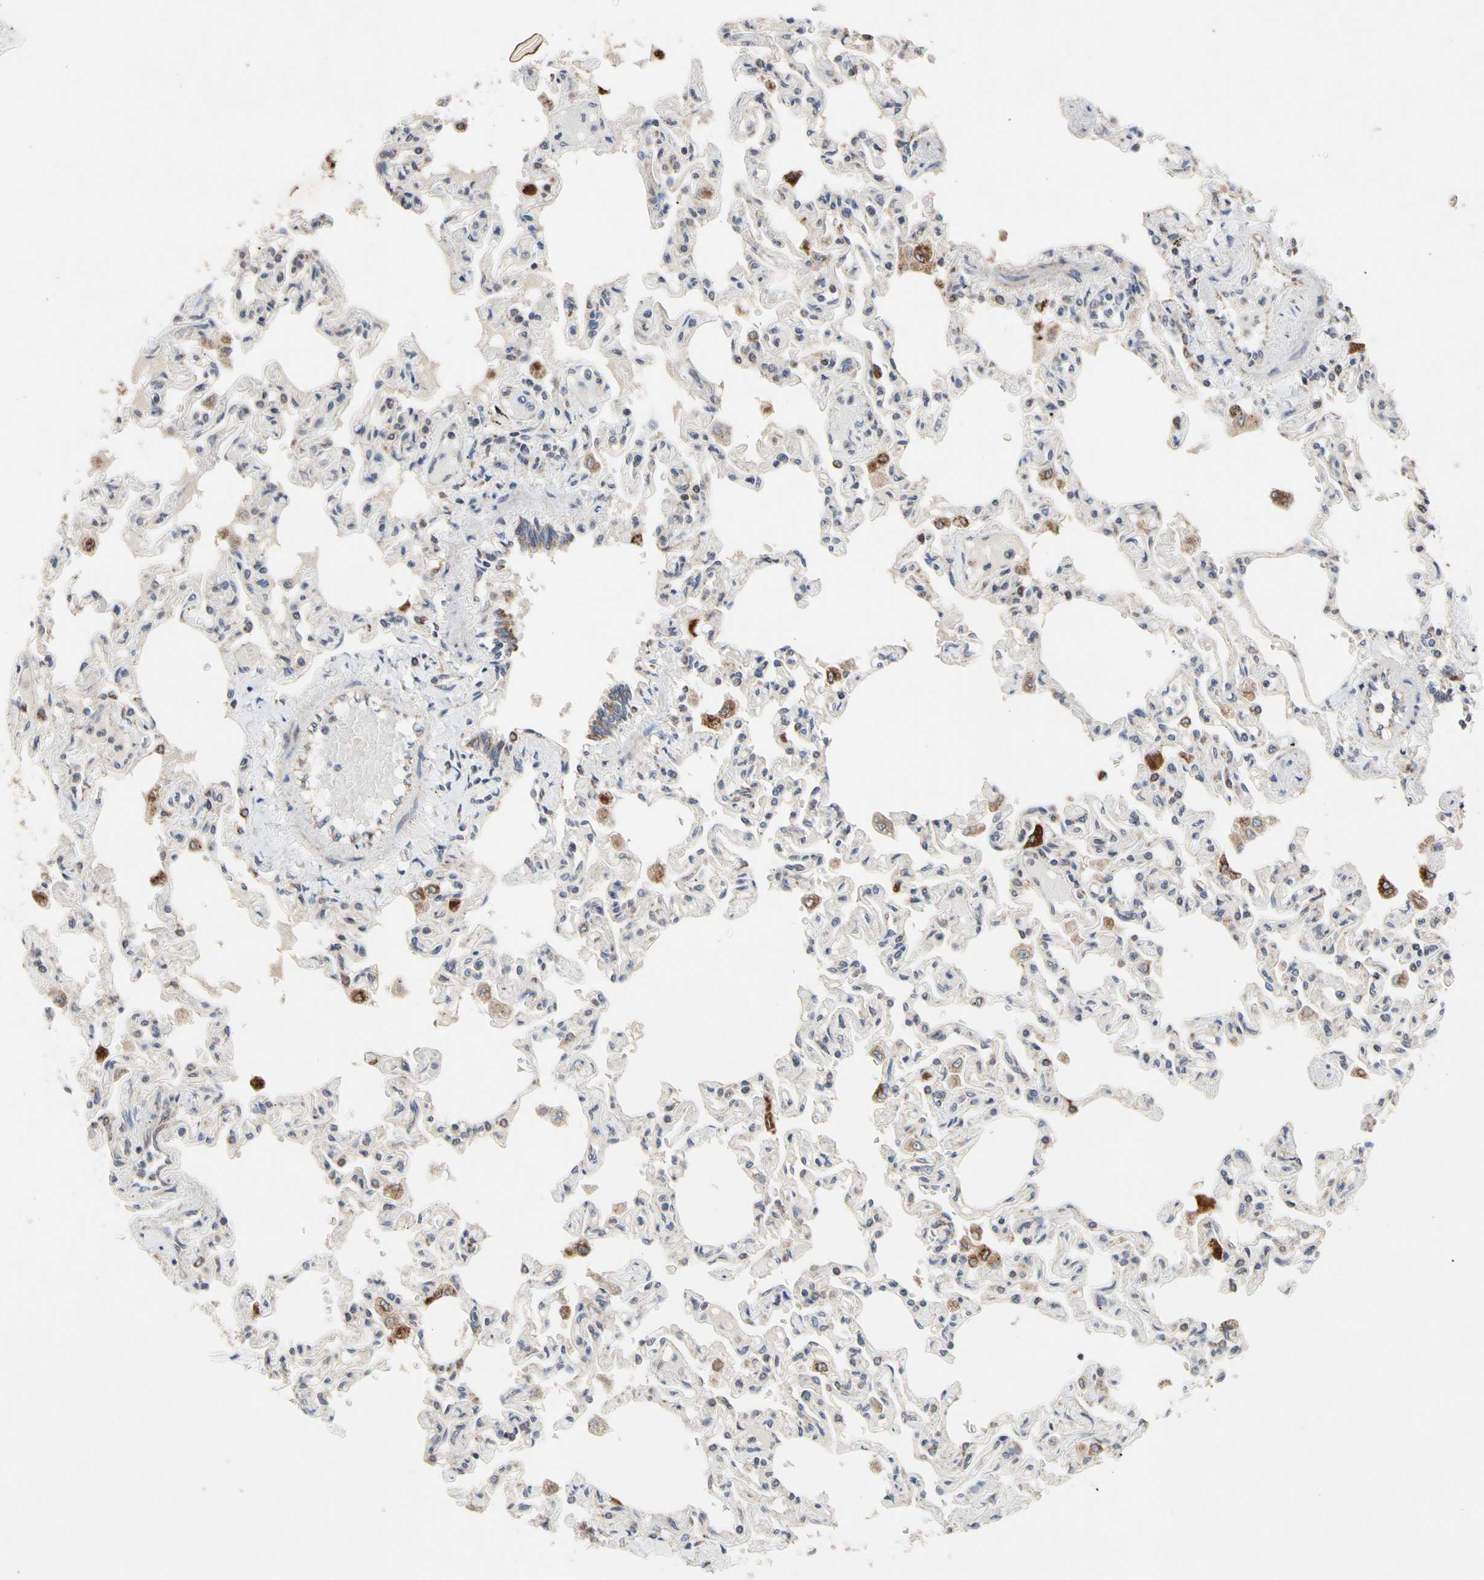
{"staining": {"intensity": "moderate", "quantity": "25%-75%", "location": "cytoplasmic/membranous"}, "tissue": "lung", "cell_type": "Alveolar cells", "image_type": "normal", "snomed": [{"axis": "morphology", "description": "Normal tissue, NOS"}, {"axis": "topography", "description": "Lung"}], "caption": "Immunohistochemistry micrograph of normal lung: human lung stained using IHC shows medium levels of moderate protein expression localized specifically in the cytoplasmic/membranous of alveolar cells, appearing as a cytoplasmic/membranous brown color.", "gene": "GPD2", "patient": {"sex": "male", "age": 21}}